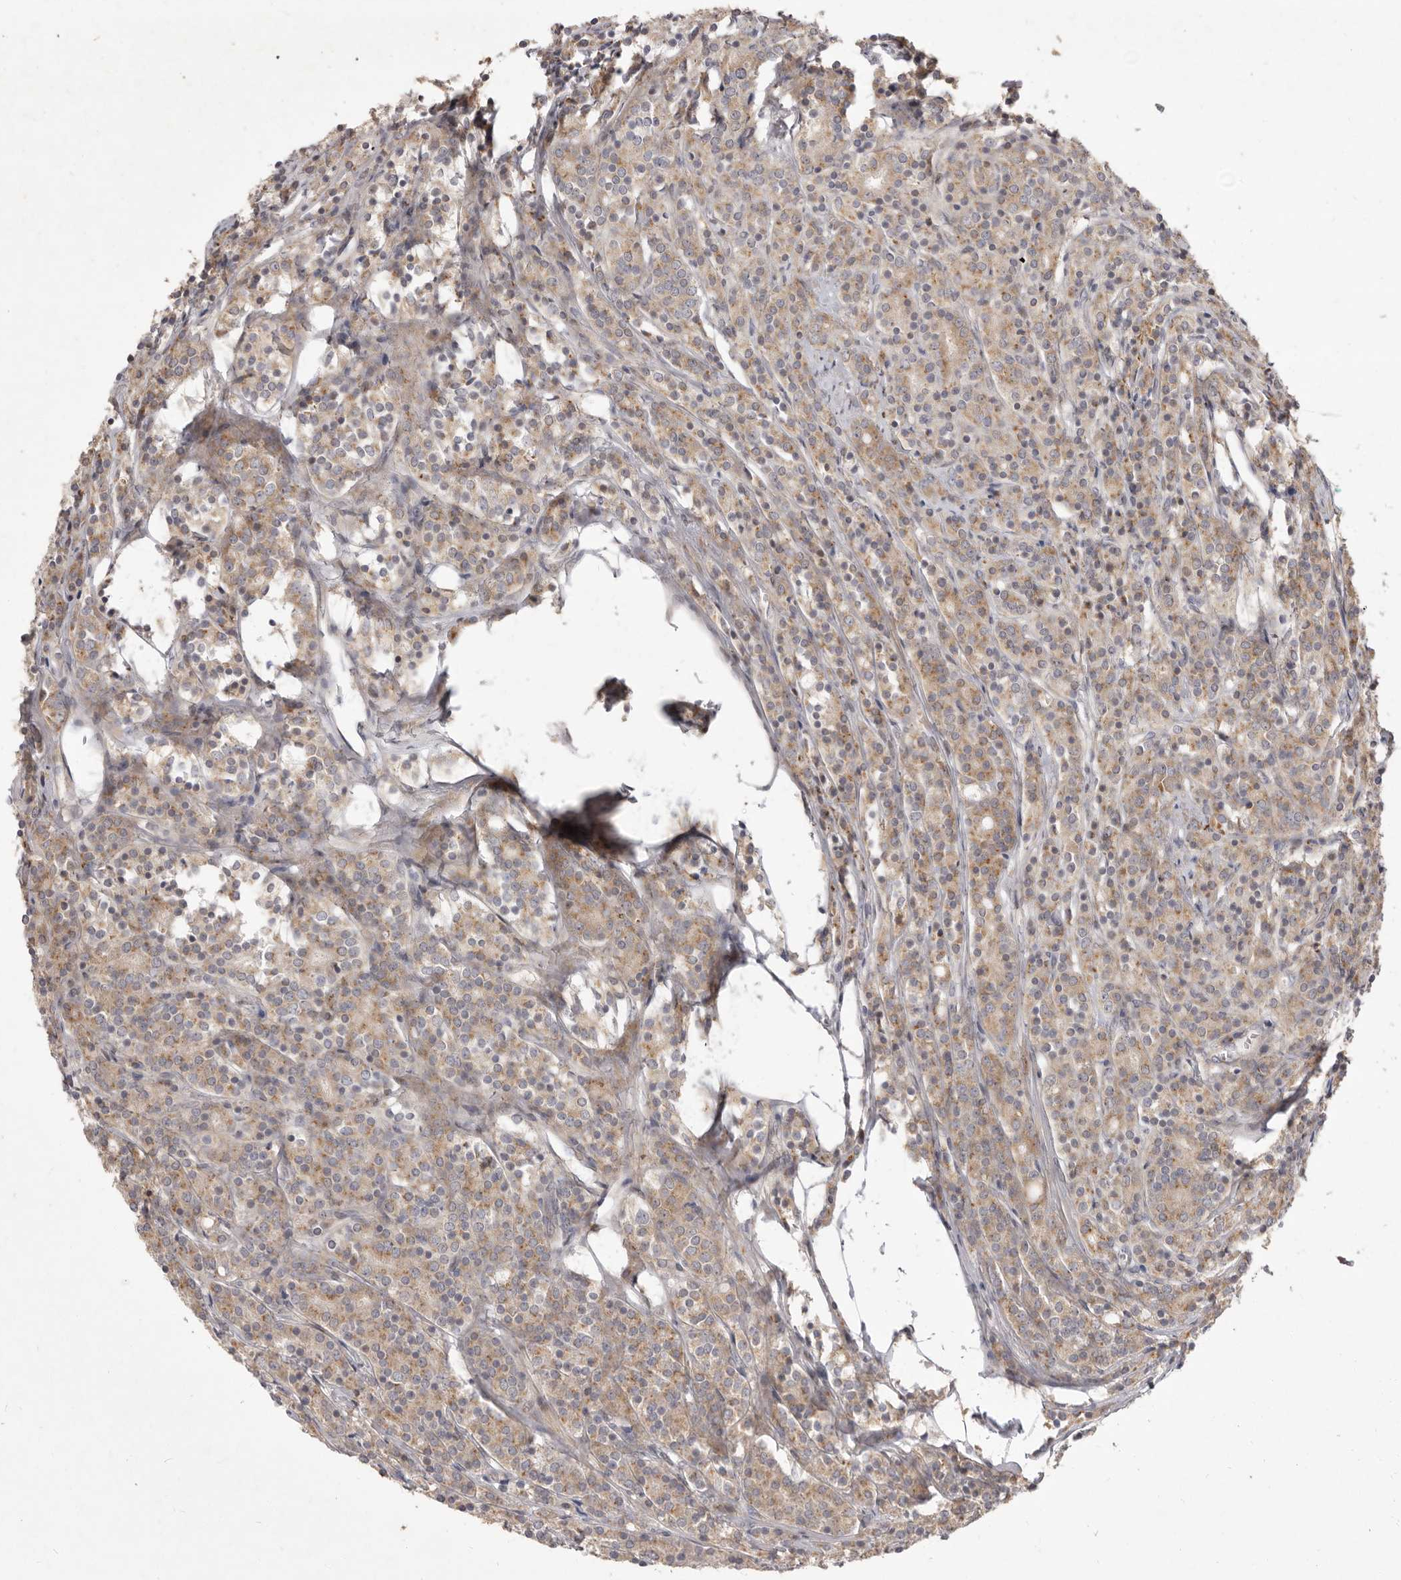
{"staining": {"intensity": "weak", "quantity": ">75%", "location": "cytoplasmic/membranous"}, "tissue": "prostate cancer", "cell_type": "Tumor cells", "image_type": "cancer", "snomed": [{"axis": "morphology", "description": "Adenocarcinoma, High grade"}, {"axis": "topography", "description": "Prostate"}], "caption": "Human prostate cancer (high-grade adenocarcinoma) stained for a protein (brown) shows weak cytoplasmic/membranous positive staining in approximately >75% of tumor cells.", "gene": "TBC1D8B", "patient": {"sex": "male", "age": 62}}